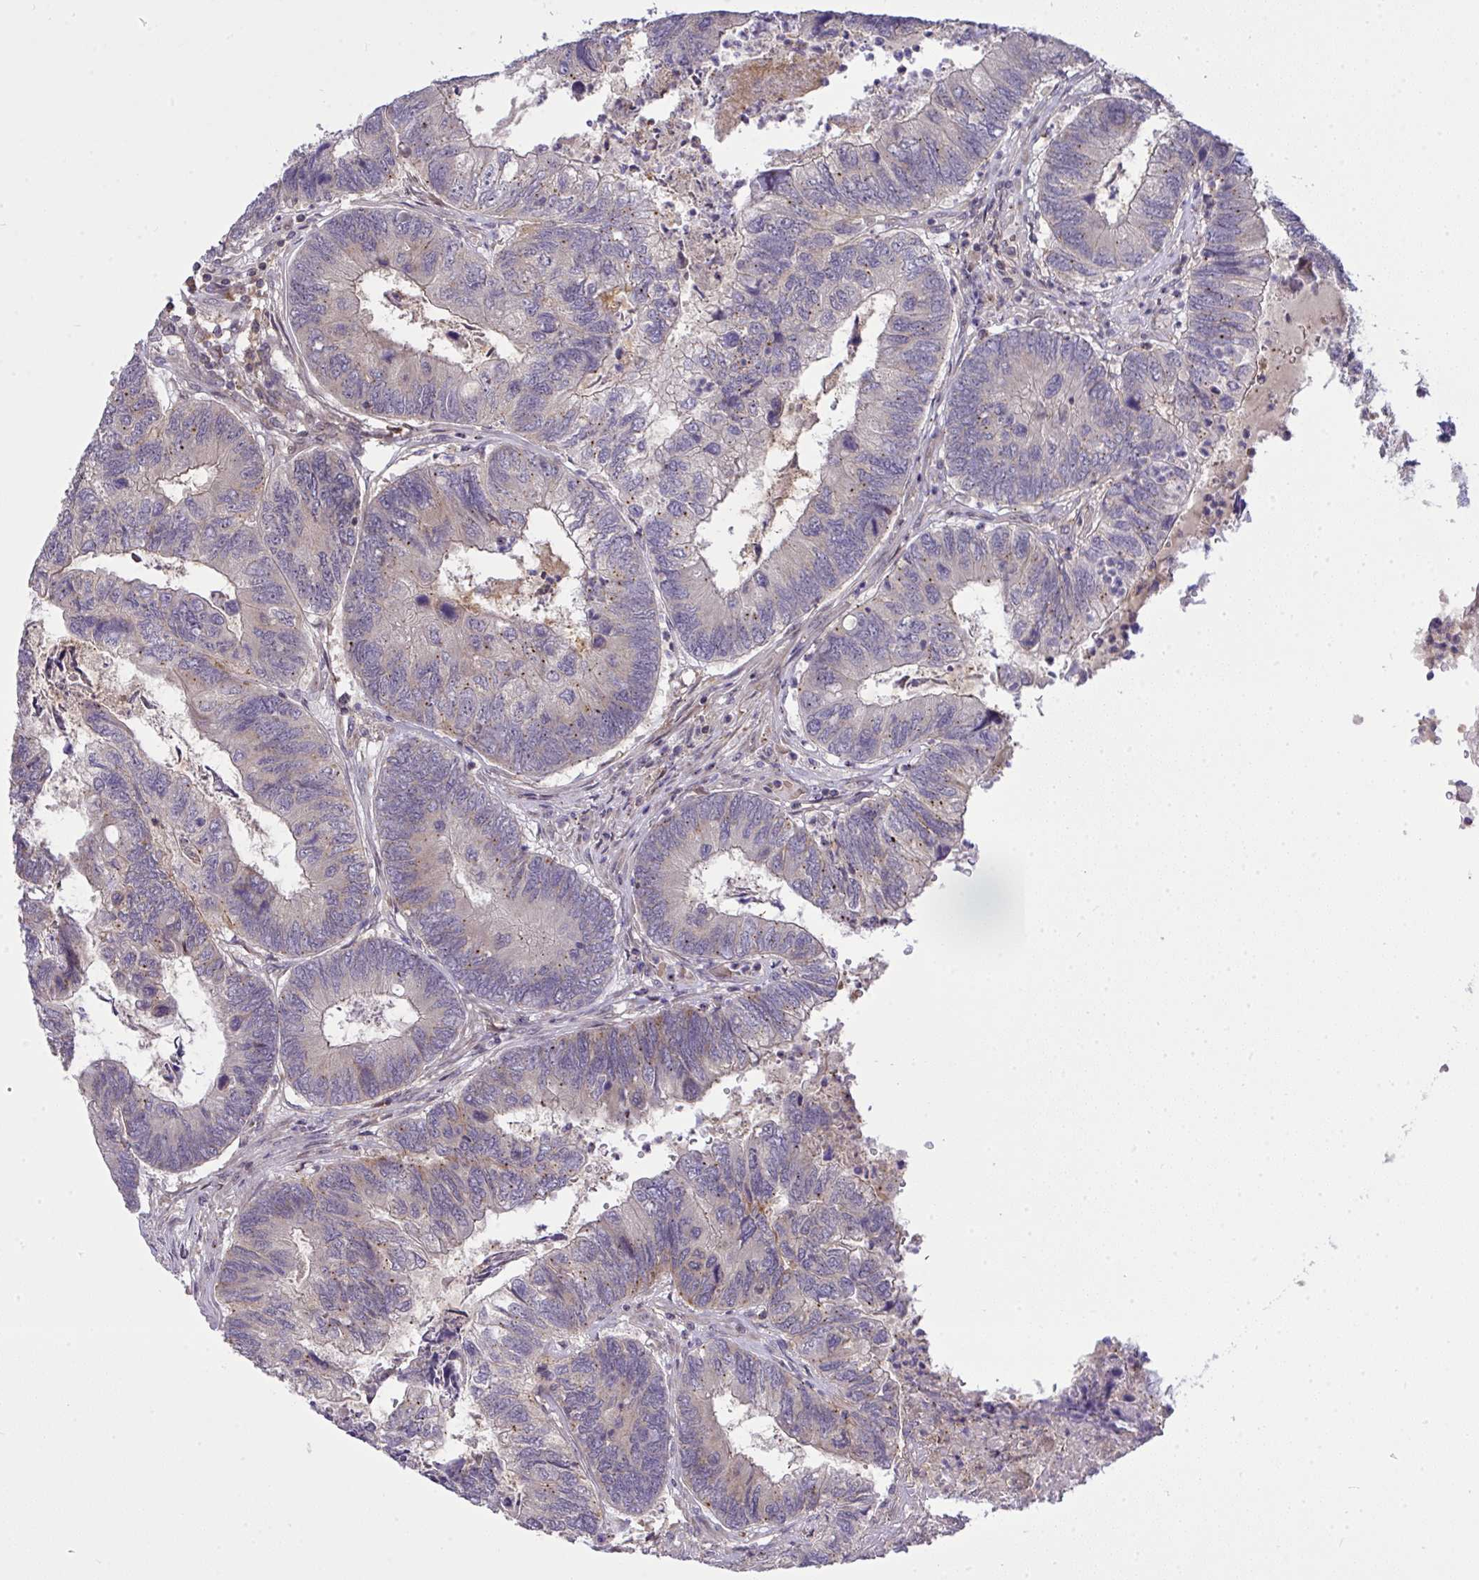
{"staining": {"intensity": "weak", "quantity": "<25%", "location": "cytoplasmic/membranous"}, "tissue": "colorectal cancer", "cell_type": "Tumor cells", "image_type": "cancer", "snomed": [{"axis": "morphology", "description": "Adenocarcinoma, NOS"}, {"axis": "topography", "description": "Colon"}], "caption": "Tumor cells are negative for brown protein staining in adenocarcinoma (colorectal).", "gene": "SLC9A6", "patient": {"sex": "female", "age": 67}}